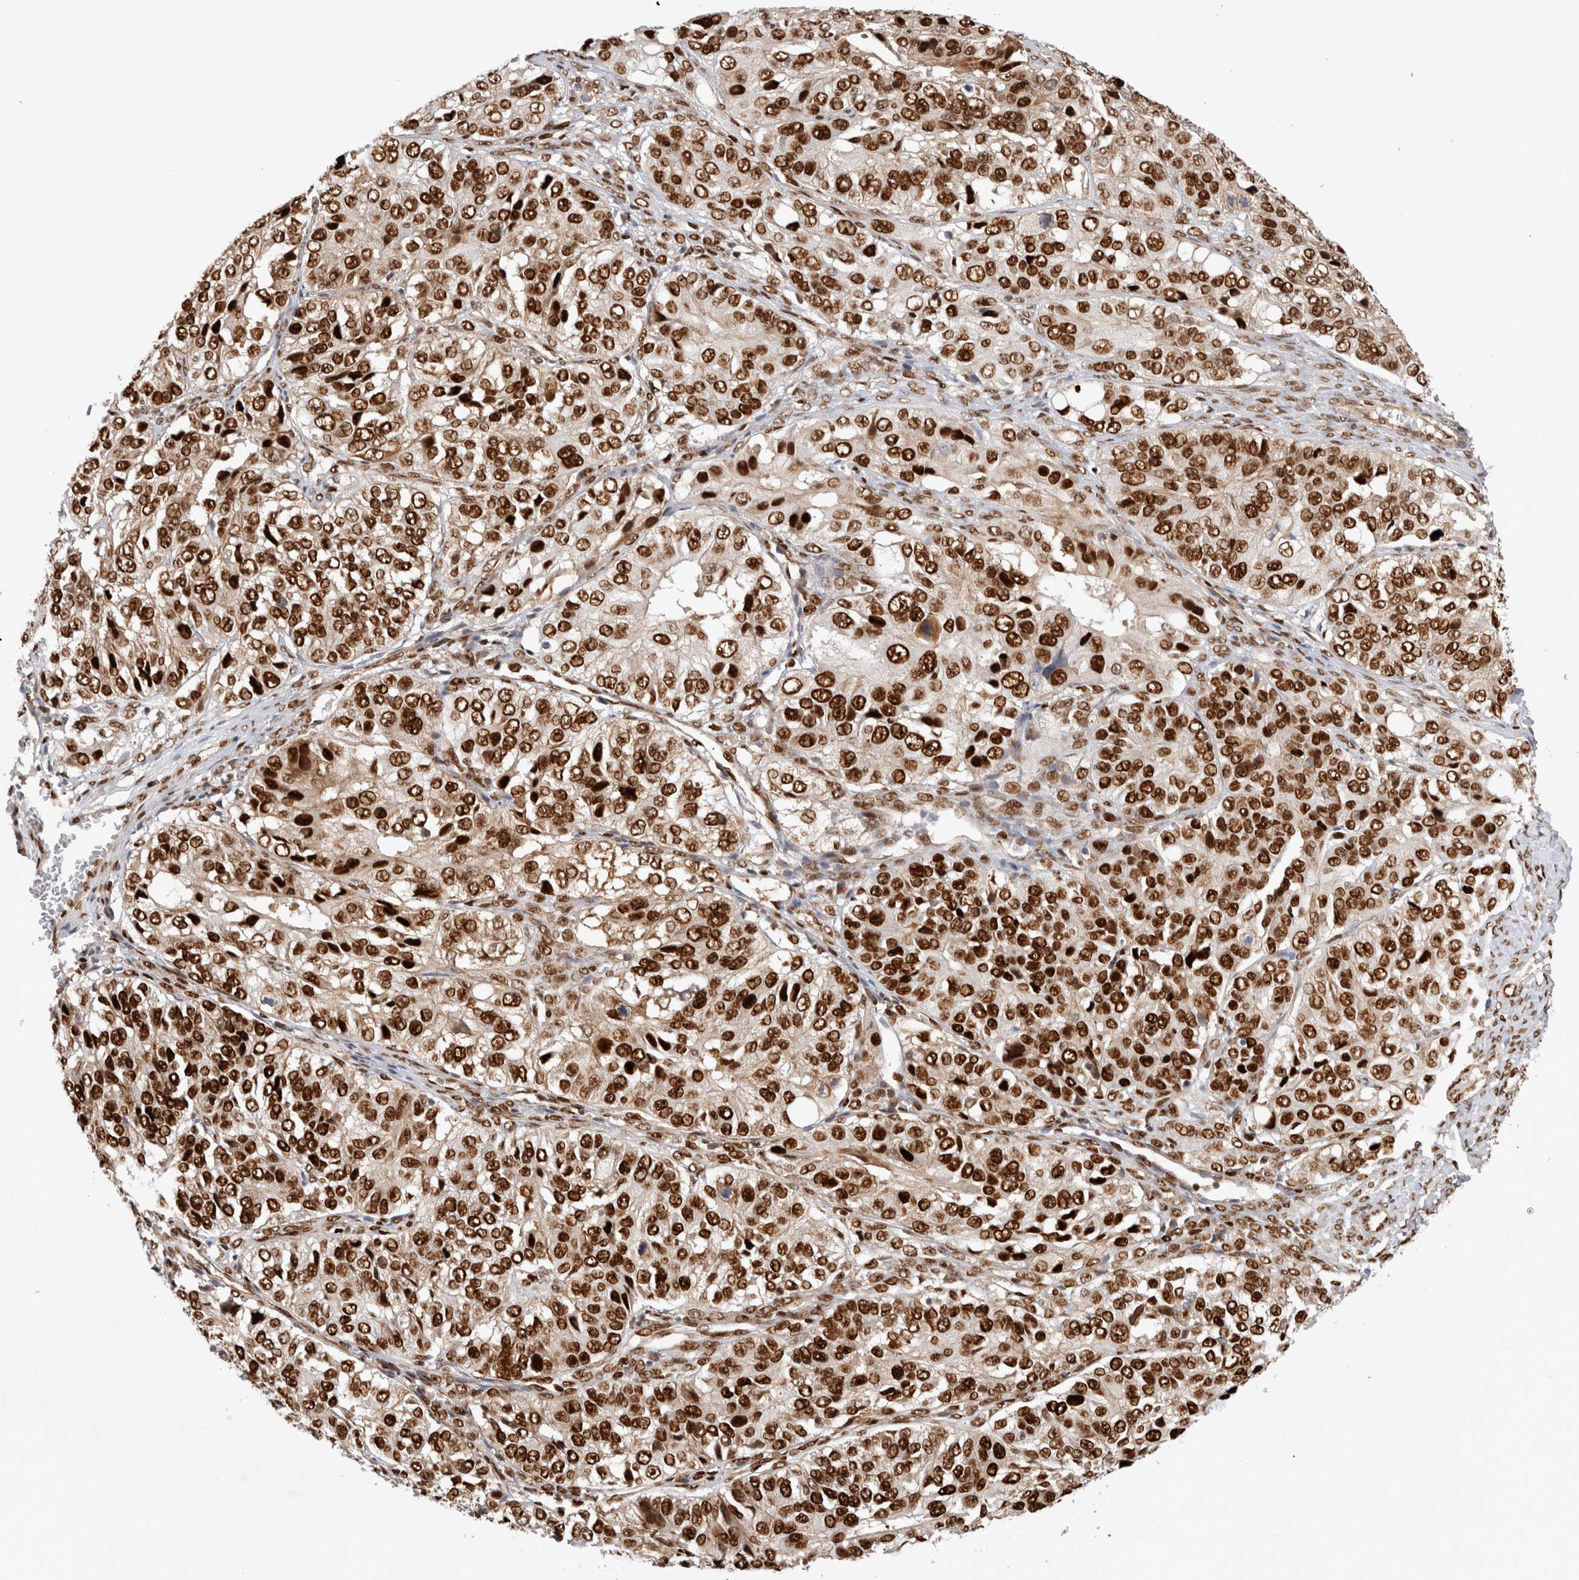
{"staining": {"intensity": "strong", "quantity": ">75%", "location": "nuclear"}, "tissue": "ovarian cancer", "cell_type": "Tumor cells", "image_type": "cancer", "snomed": [{"axis": "morphology", "description": "Carcinoma, endometroid"}, {"axis": "topography", "description": "Ovary"}], "caption": "Protein analysis of endometroid carcinoma (ovarian) tissue shows strong nuclear staining in about >75% of tumor cells.", "gene": "TCF4", "patient": {"sex": "female", "age": 51}}